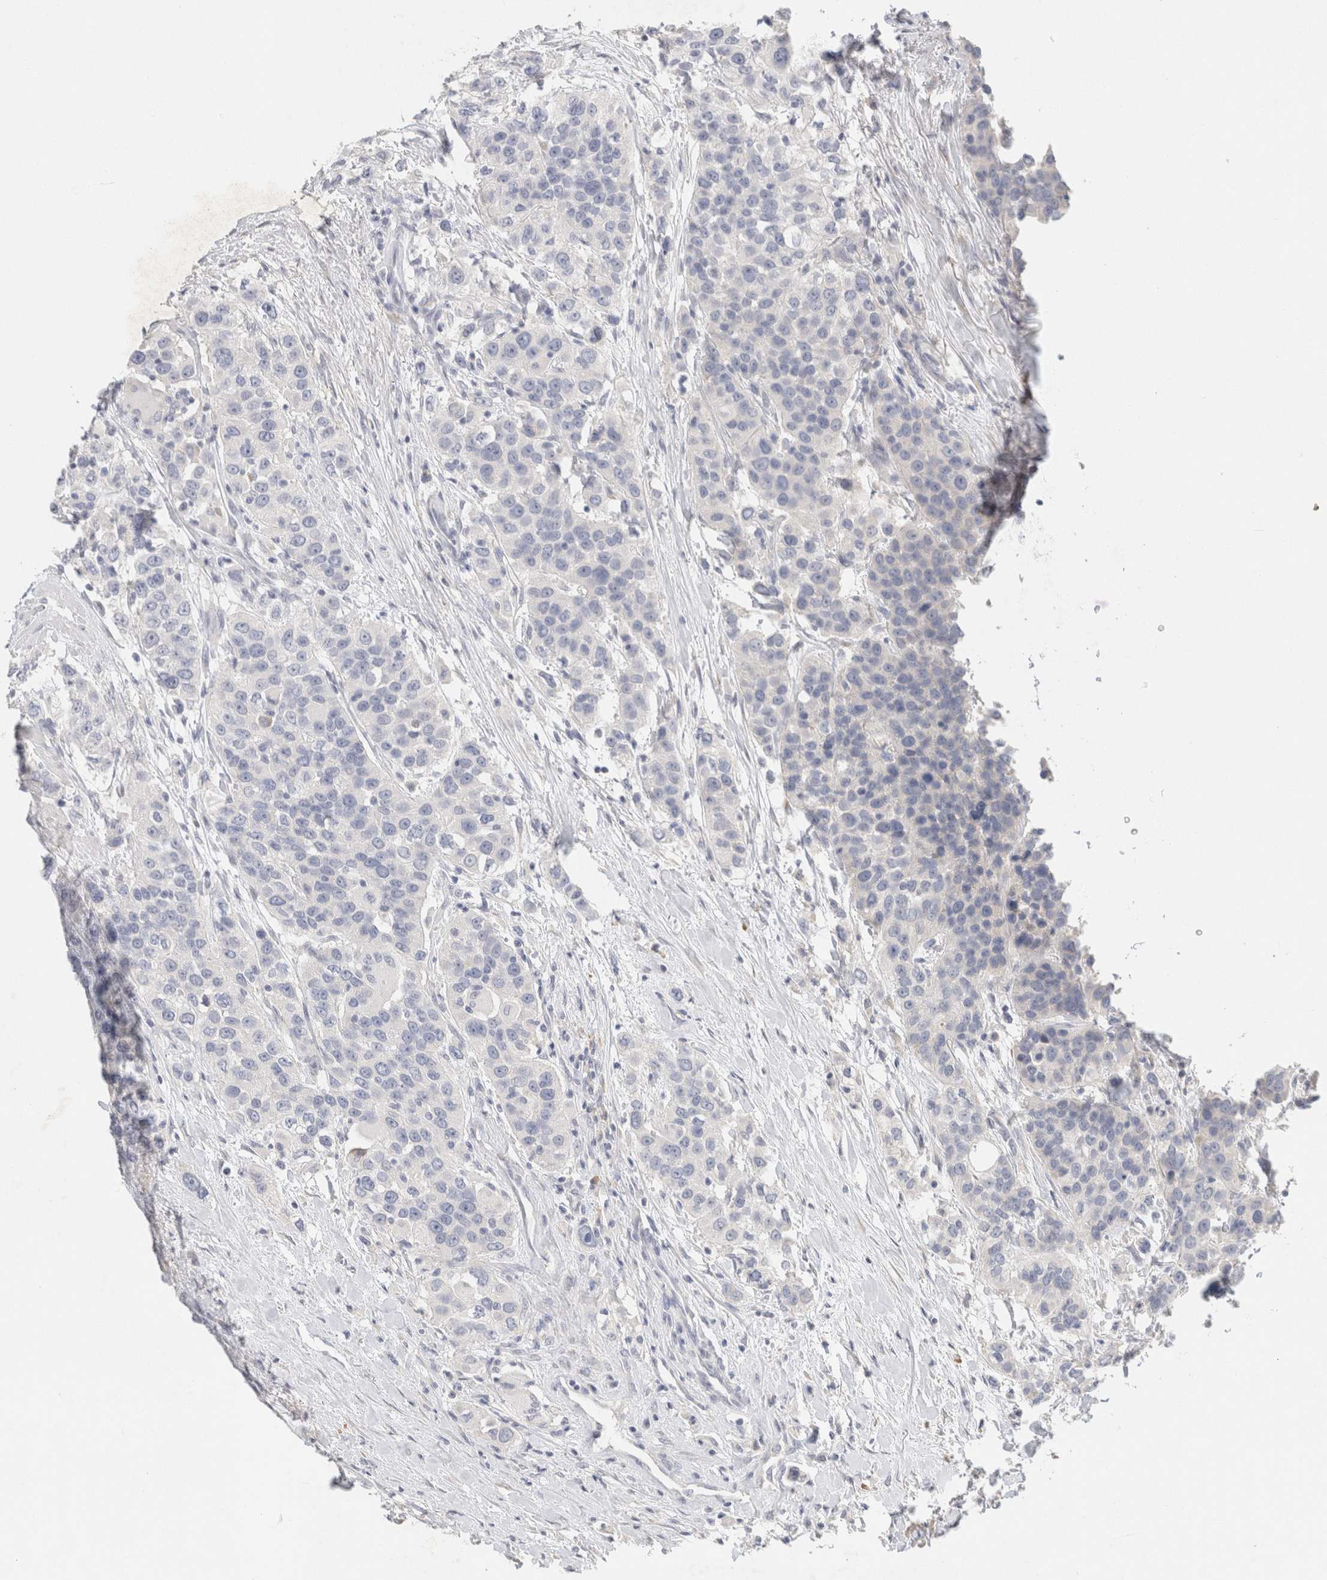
{"staining": {"intensity": "negative", "quantity": "none", "location": "none"}, "tissue": "urothelial cancer", "cell_type": "Tumor cells", "image_type": "cancer", "snomed": [{"axis": "morphology", "description": "Urothelial carcinoma, High grade"}, {"axis": "topography", "description": "Urinary bladder"}], "caption": "Tumor cells show no significant staining in high-grade urothelial carcinoma.", "gene": "NEFM", "patient": {"sex": "female", "age": 80}}